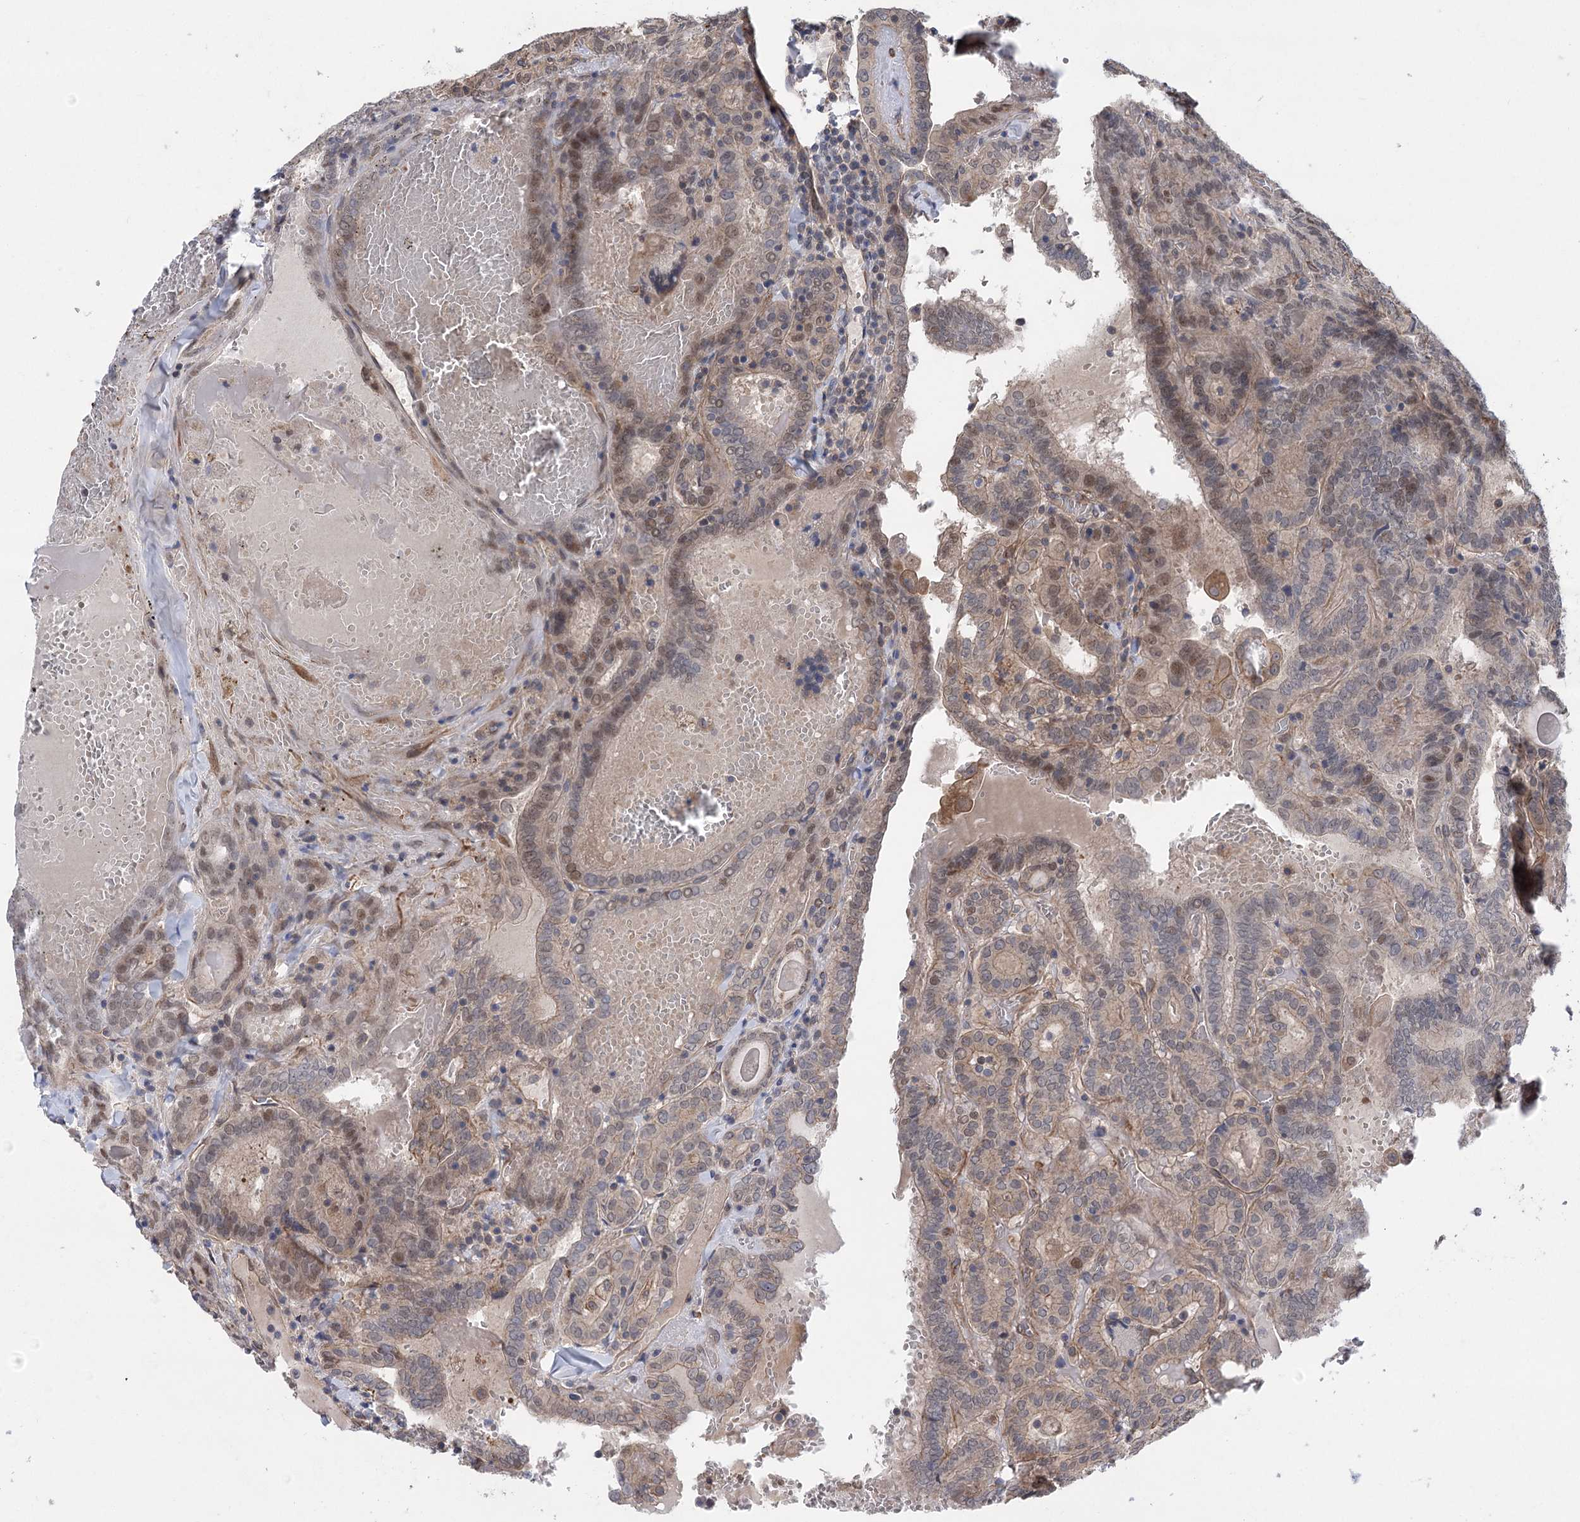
{"staining": {"intensity": "weak", "quantity": "25%-75%", "location": "cytoplasmic/membranous"}, "tissue": "thyroid cancer", "cell_type": "Tumor cells", "image_type": "cancer", "snomed": [{"axis": "morphology", "description": "Papillary adenocarcinoma, NOS"}, {"axis": "topography", "description": "Thyroid gland"}], "caption": "A brown stain shows weak cytoplasmic/membranous staining of a protein in papillary adenocarcinoma (thyroid) tumor cells.", "gene": "RWDD4", "patient": {"sex": "female", "age": 72}}